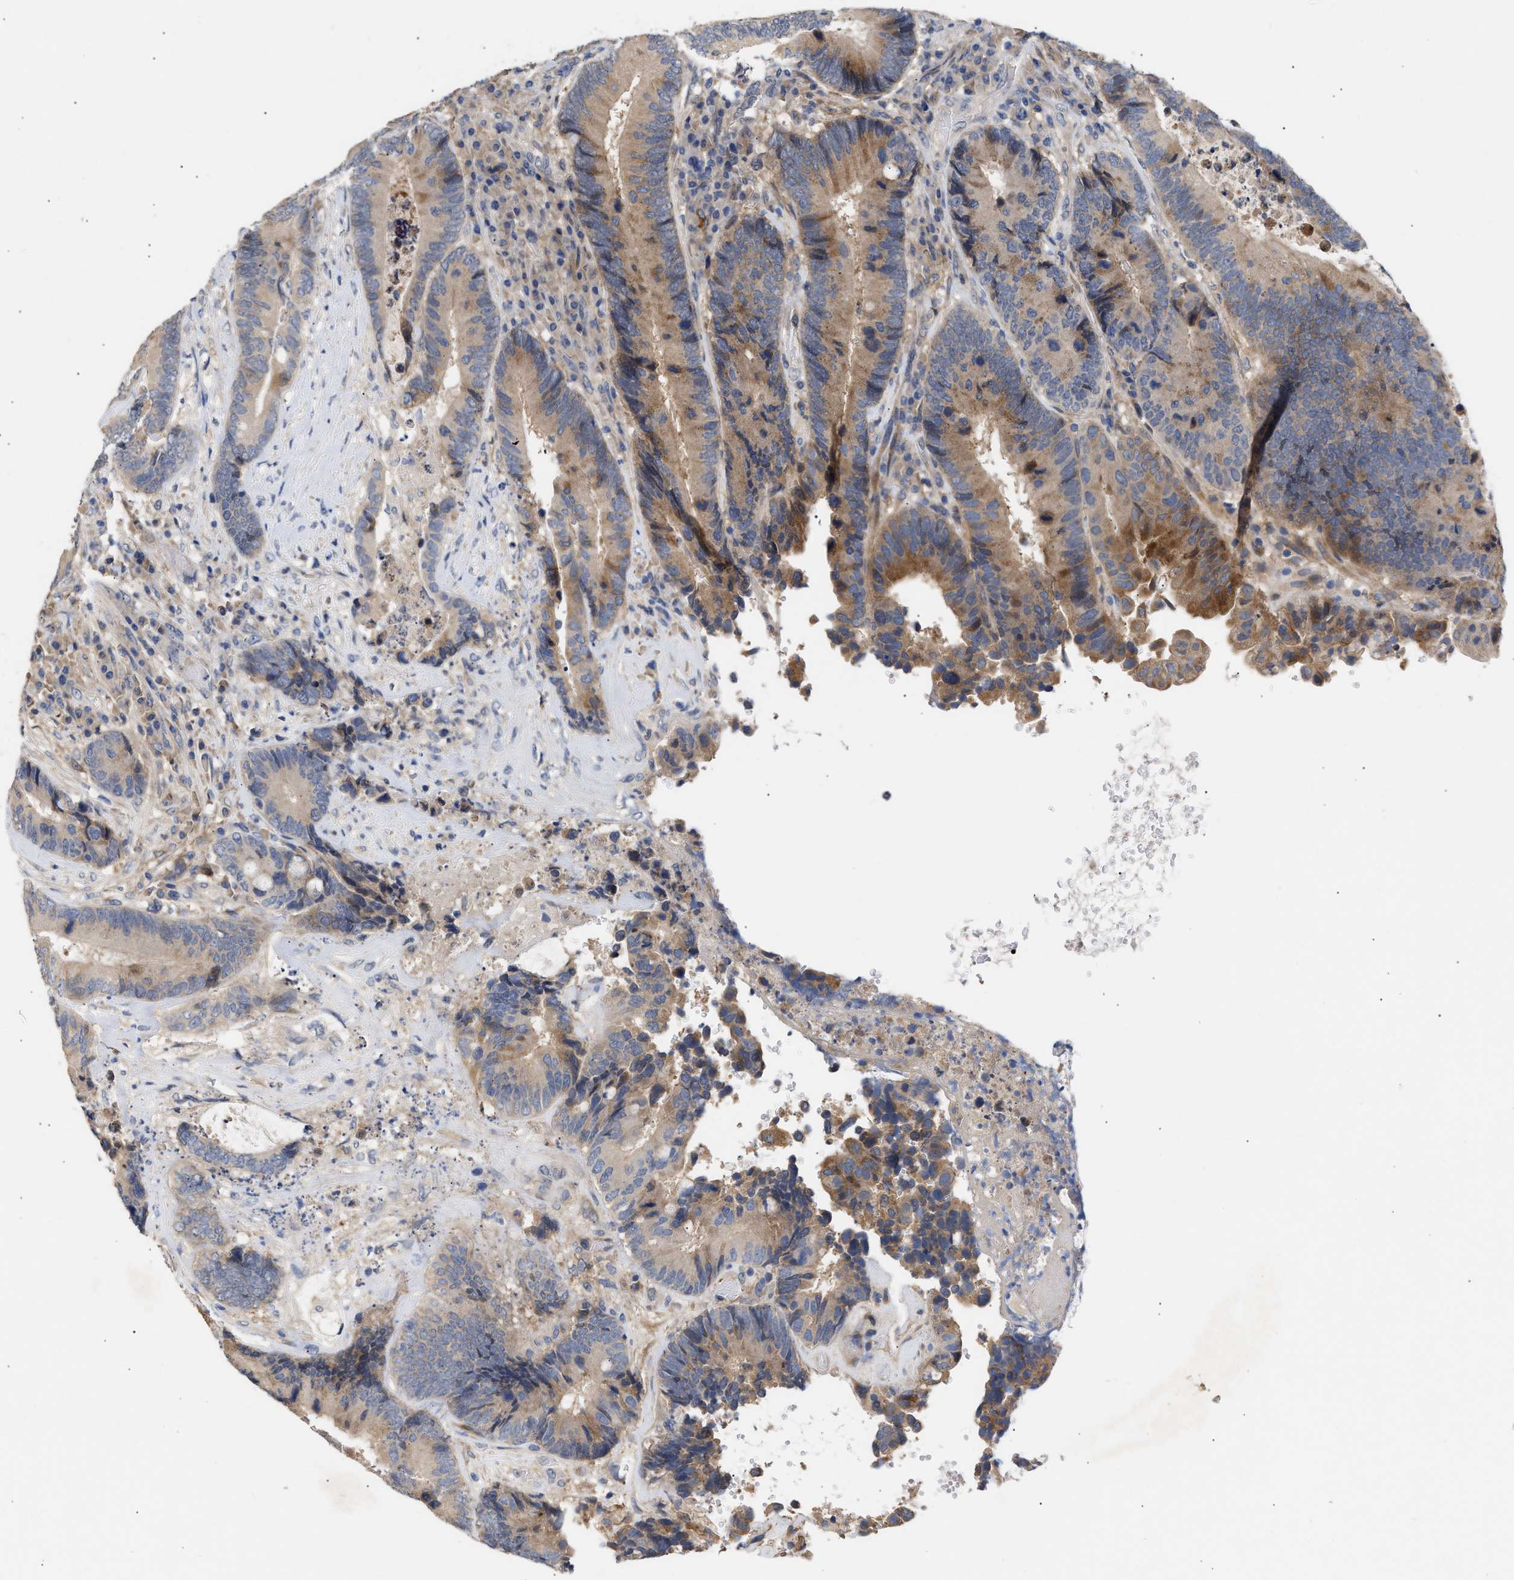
{"staining": {"intensity": "moderate", "quantity": "<25%", "location": "cytoplasmic/membranous"}, "tissue": "colorectal cancer", "cell_type": "Tumor cells", "image_type": "cancer", "snomed": [{"axis": "morphology", "description": "Adenocarcinoma, NOS"}, {"axis": "topography", "description": "Rectum"}], "caption": "A photomicrograph showing moderate cytoplasmic/membranous expression in about <25% of tumor cells in colorectal cancer, as visualized by brown immunohistochemical staining.", "gene": "KASH5", "patient": {"sex": "female", "age": 89}}